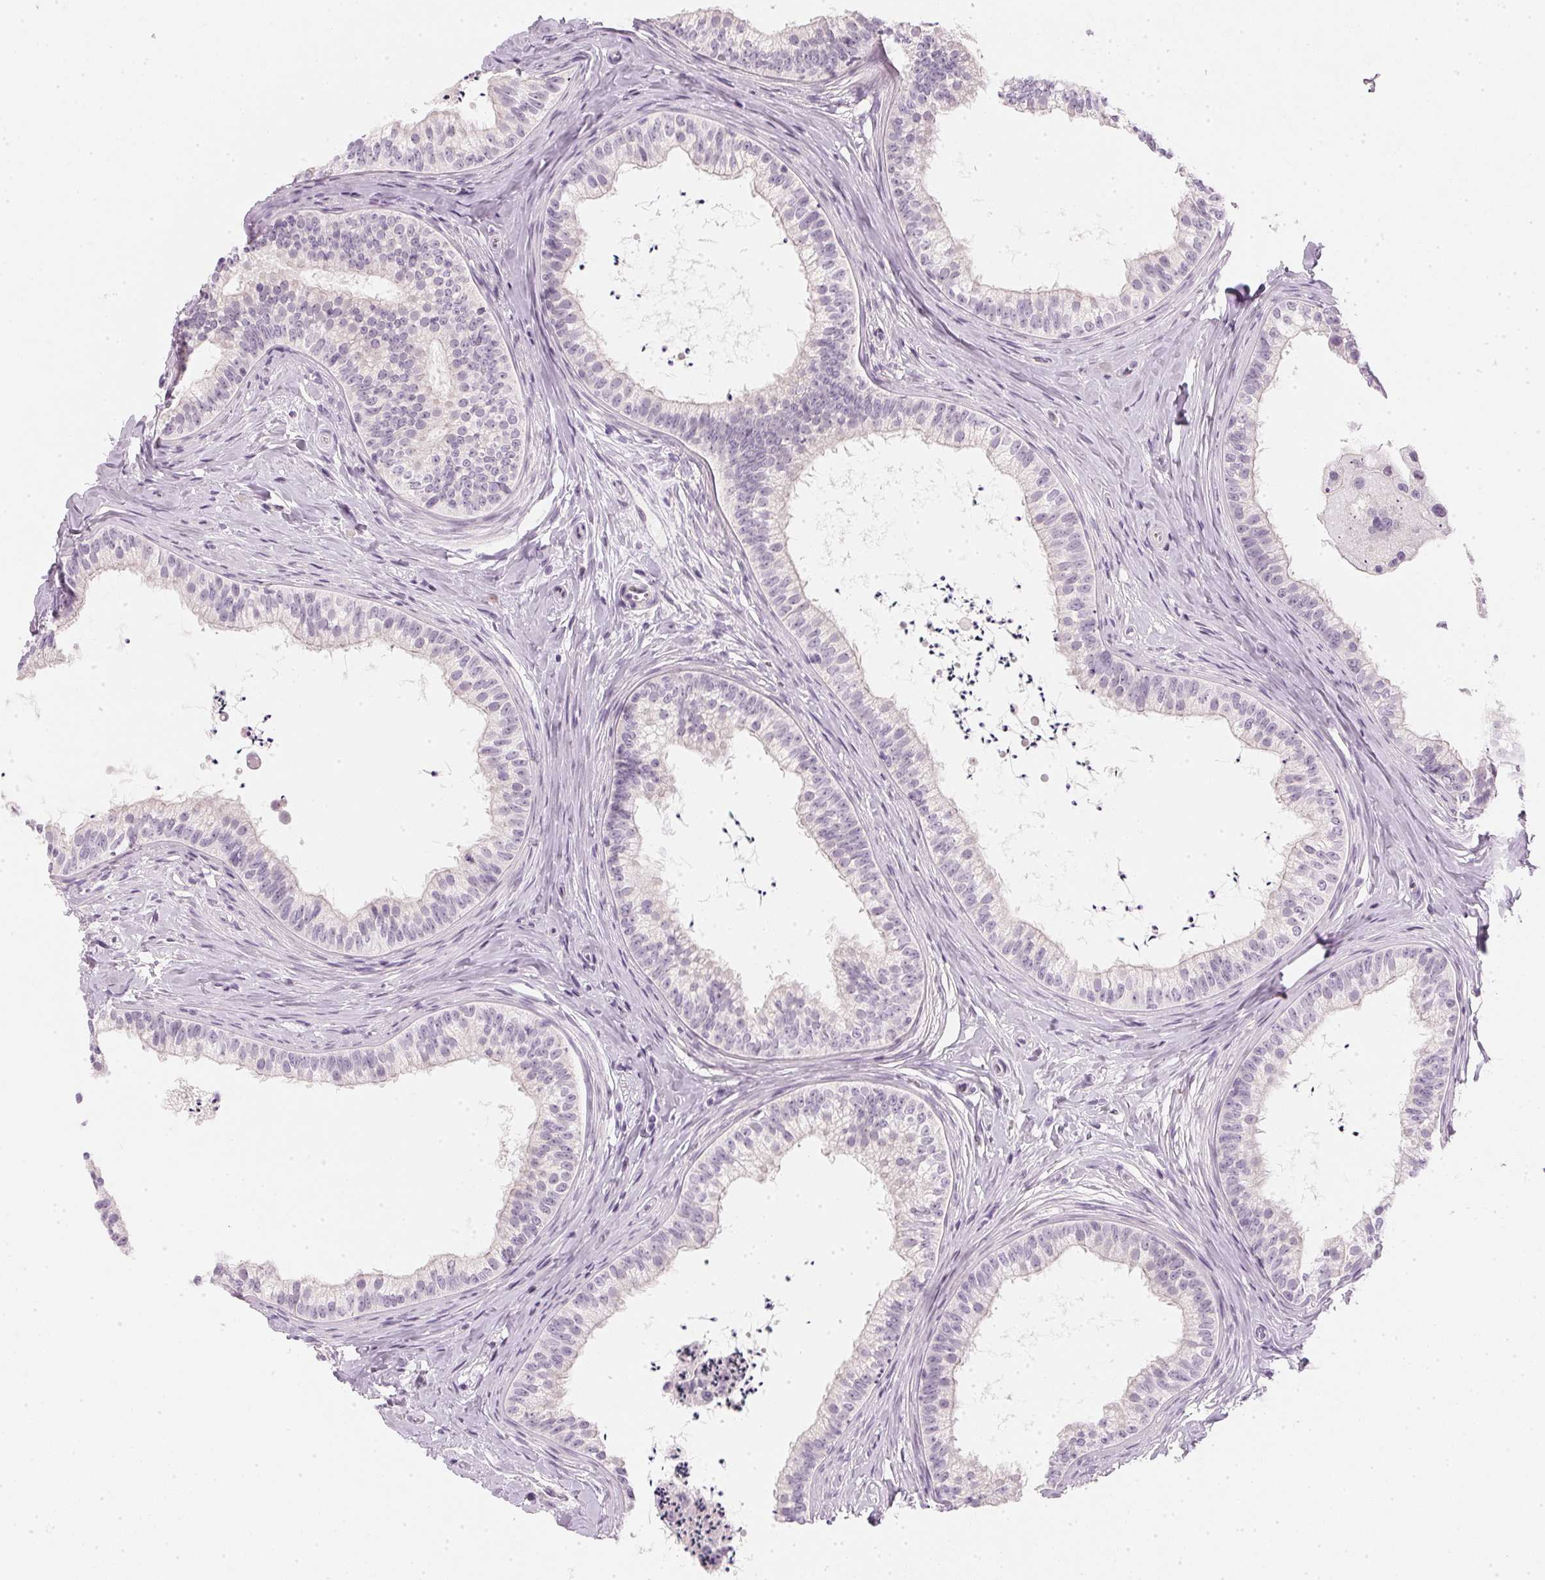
{"staining": {"intensity": "negative", "quantity": "none", "location": "none"}, "tissue": "epididymis", "cell_type": "Glandular cells", "image_type": "normal", "snomed": [{"axis": "morphology", "description": "Normal tissue, NOS"}, {"axis": "topography", "description": "Epididymis"}], "caption": "The image shows no staining of glandular cells in benign epididymis.", "gene": "CHST4", "patient": {"sex": "male", "age": 24}}